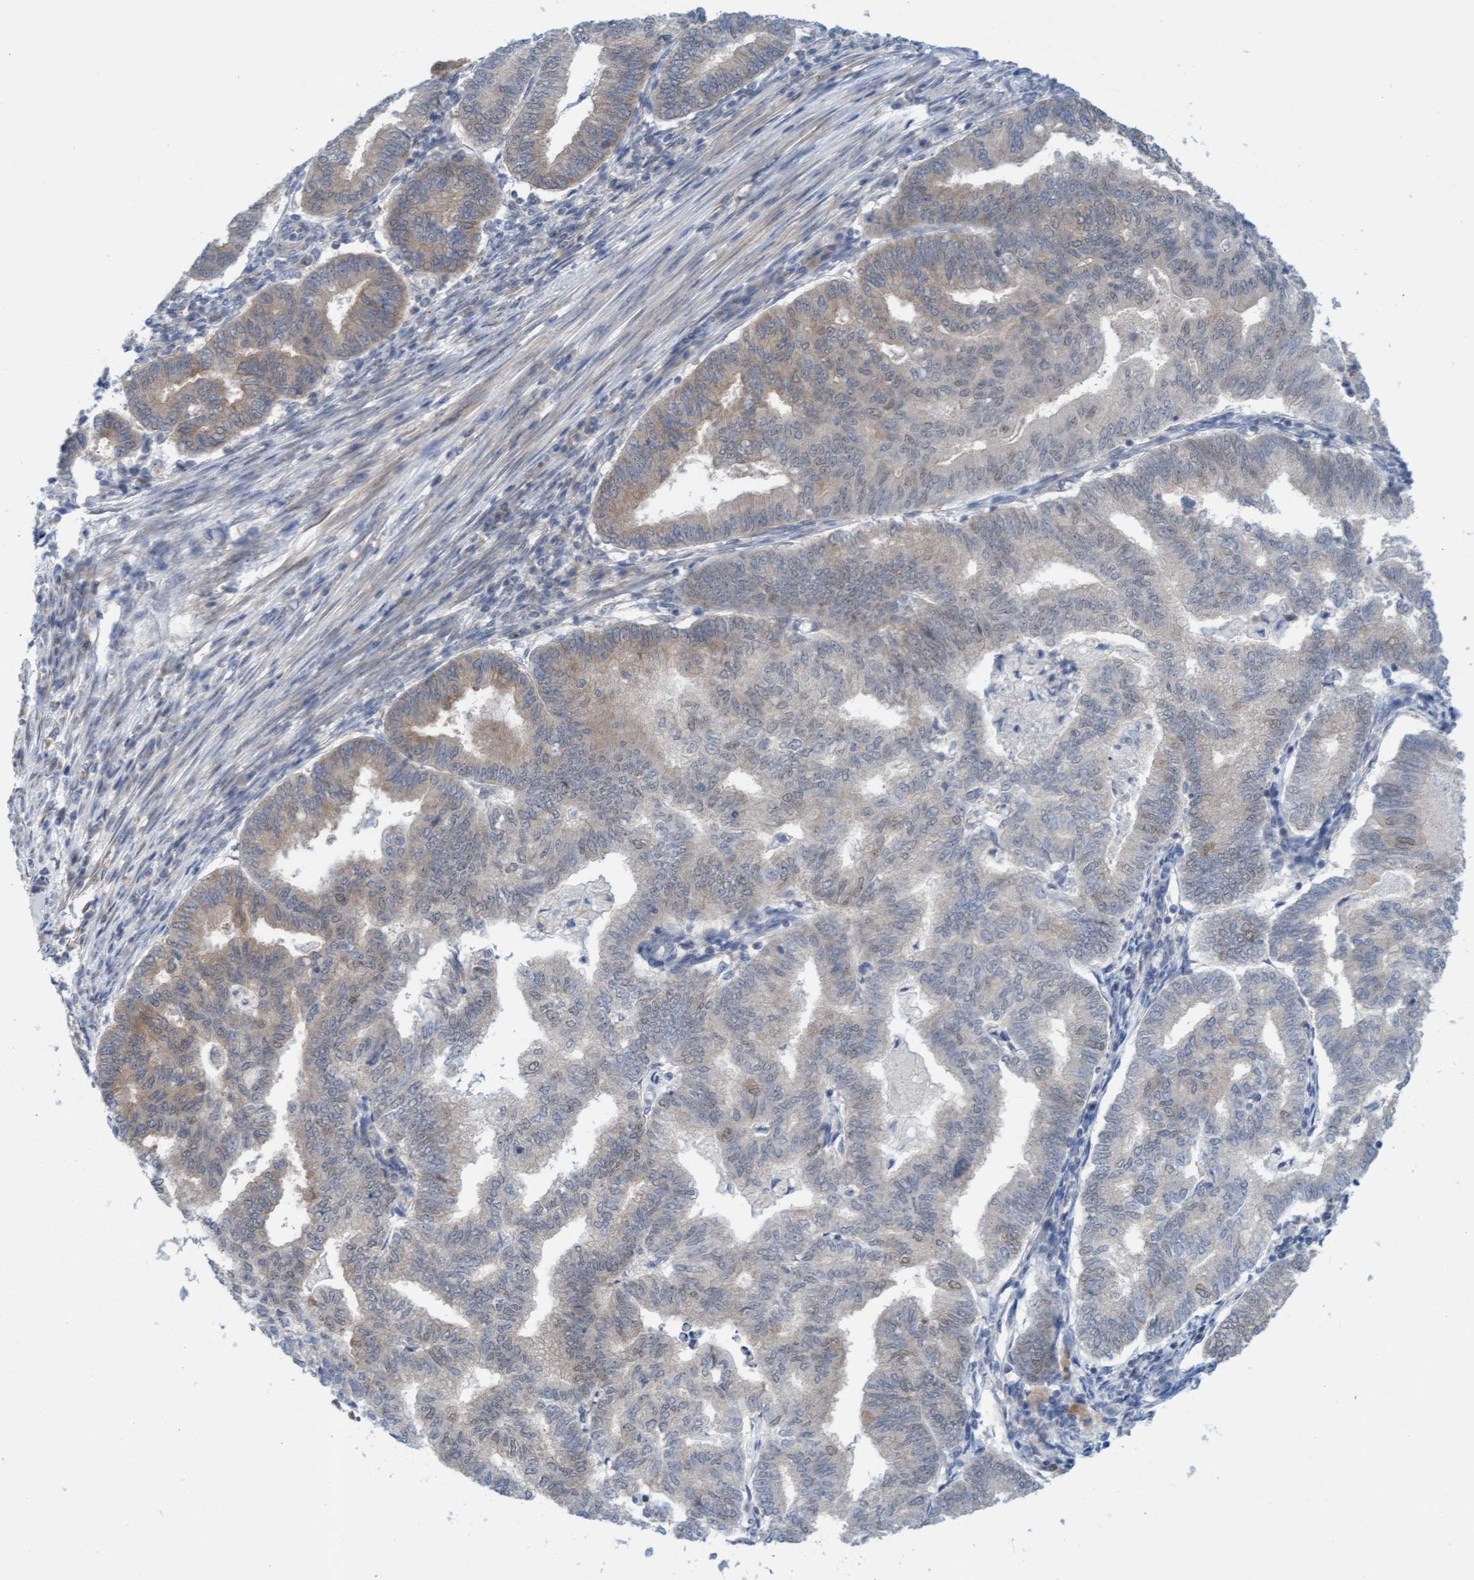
{"staining": {"intensity": "weak", "quantity": "25%-75%", "location": "cytoplasmic/membranous"}, "tissue": "endometrial cancer", "cell_type": "Tumor cells", "image_type": "cancer", "snomed": [{"axis": "morphology", "description": "Polyp, NOS"}, {"axis": "morphology", "description": "Adenocarcinoma, NOS"}, {"axis": "morphology", "description": "Adenoma, NOS"}, {"axis": "topography", "description": "Endometrium"}], "caption": "Immunohistochemical staining of adenocarcinoma (endometrial) exhibits low levels of weak cytoplasmic/membranous staining in about 25%-75% of tumor cells.", "gene": "AMZ2", "patient": {"sex": "female", "age": 79}}